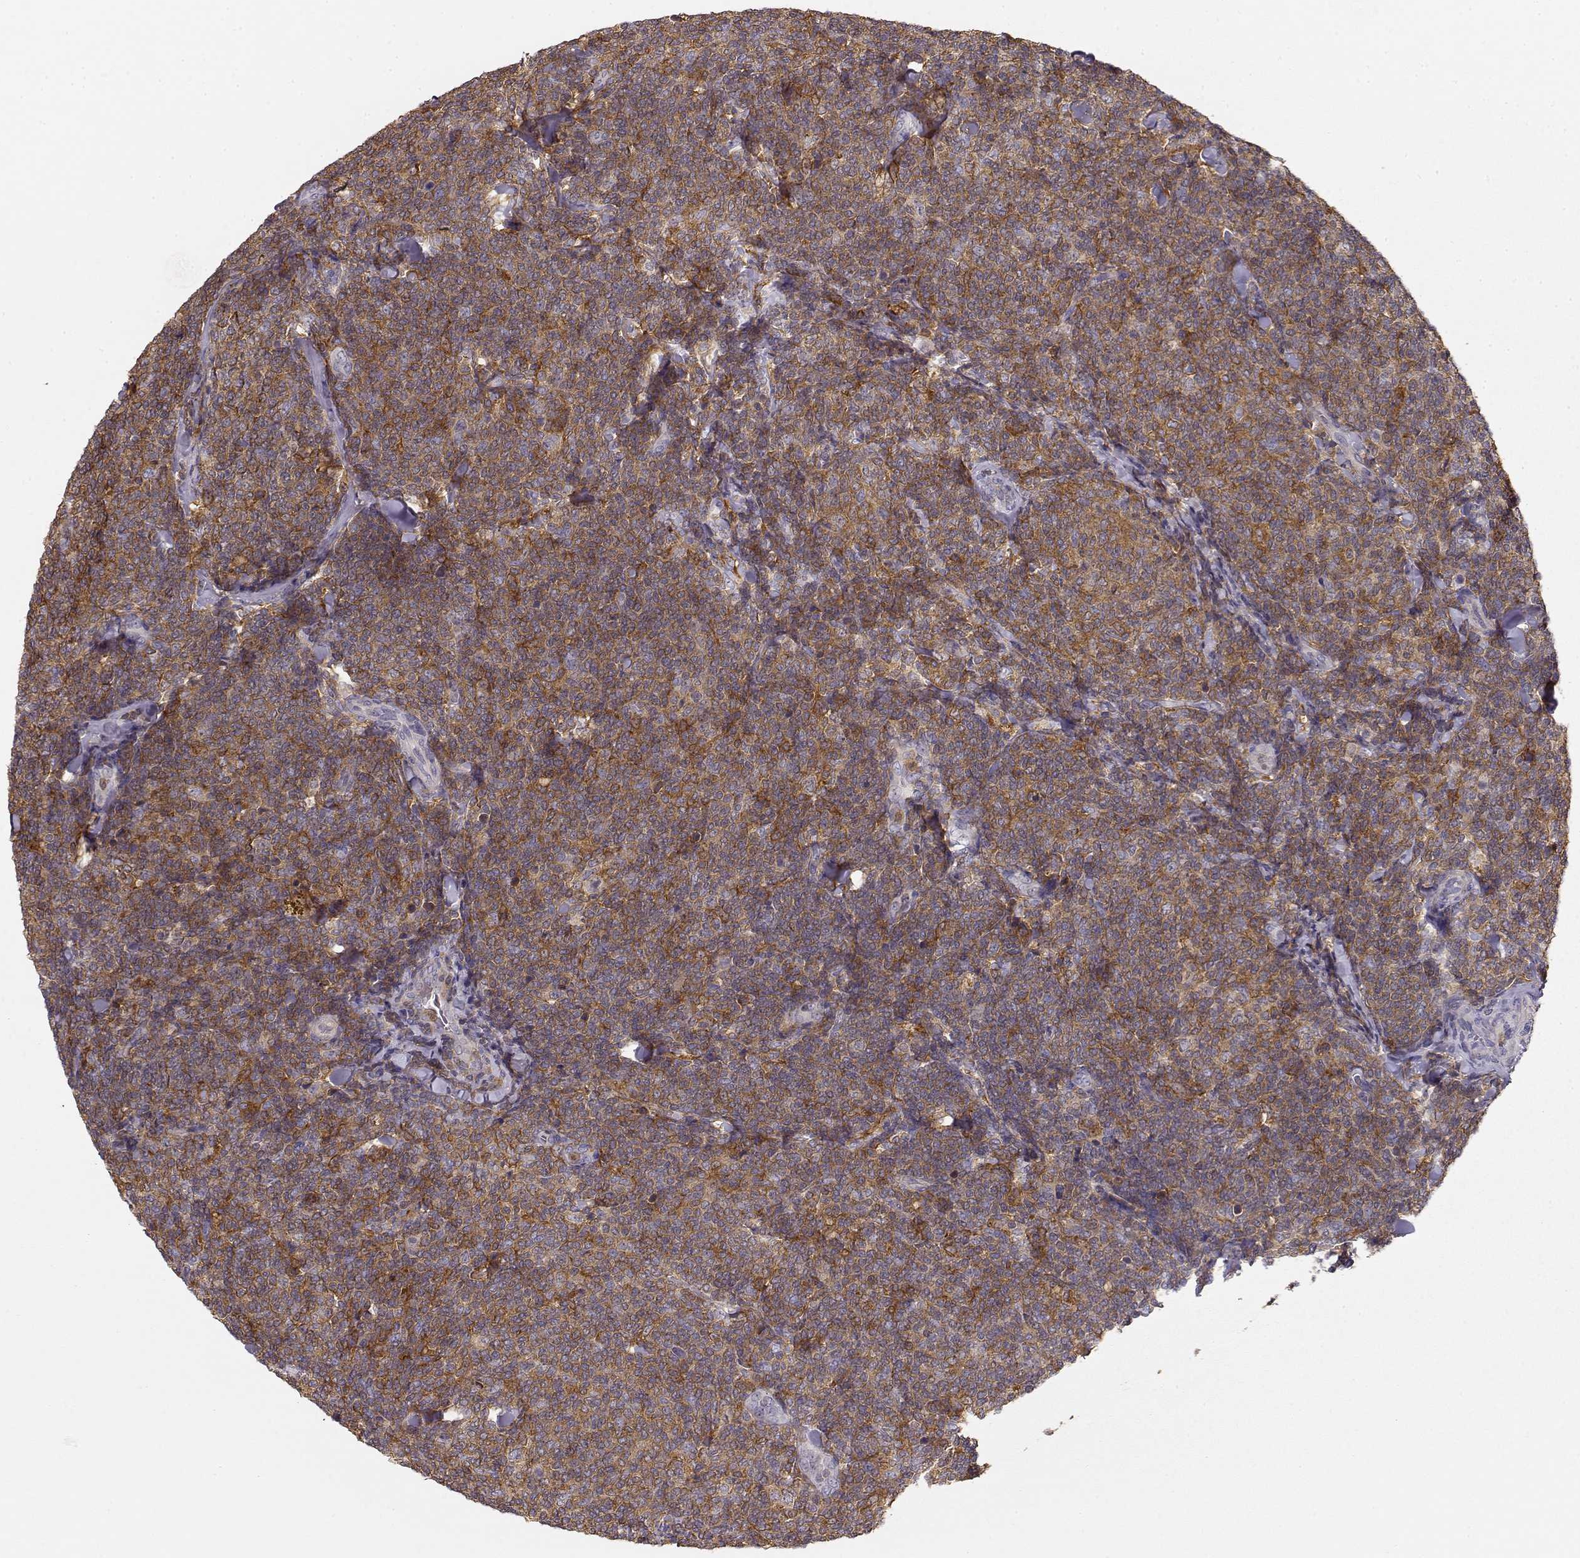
{"staining": {"intensity": "strong", "quantity": ">75%", "location": "cytoplasmic/membranous"}, "tissue": "lymphoma", "cell_type": "Tumor cells", "image_type": "cancer", "snomed": [{"axis": "morphology", "description": "Malignant lymphoma, non-Hodgkin's type, Low grade"}, {"axis": "topography", "description": "Lymph node"}], "caption": "Protein expression by immunohistochemistry (IHC) shows strong cytoplasmic/membranous staining in about >75% of tumor cells in low-grade malignant lymphoma, non-Hodgkin's type. The staining was performed using DAB (3,3'-diaminobenzidine) to visualize the protein expression in brown, while the nuclei were stained in blue with hematoxylin (Magnification: 20x).", "gene": "VAV1", "patient": {"sex": "female", "age": 56}}